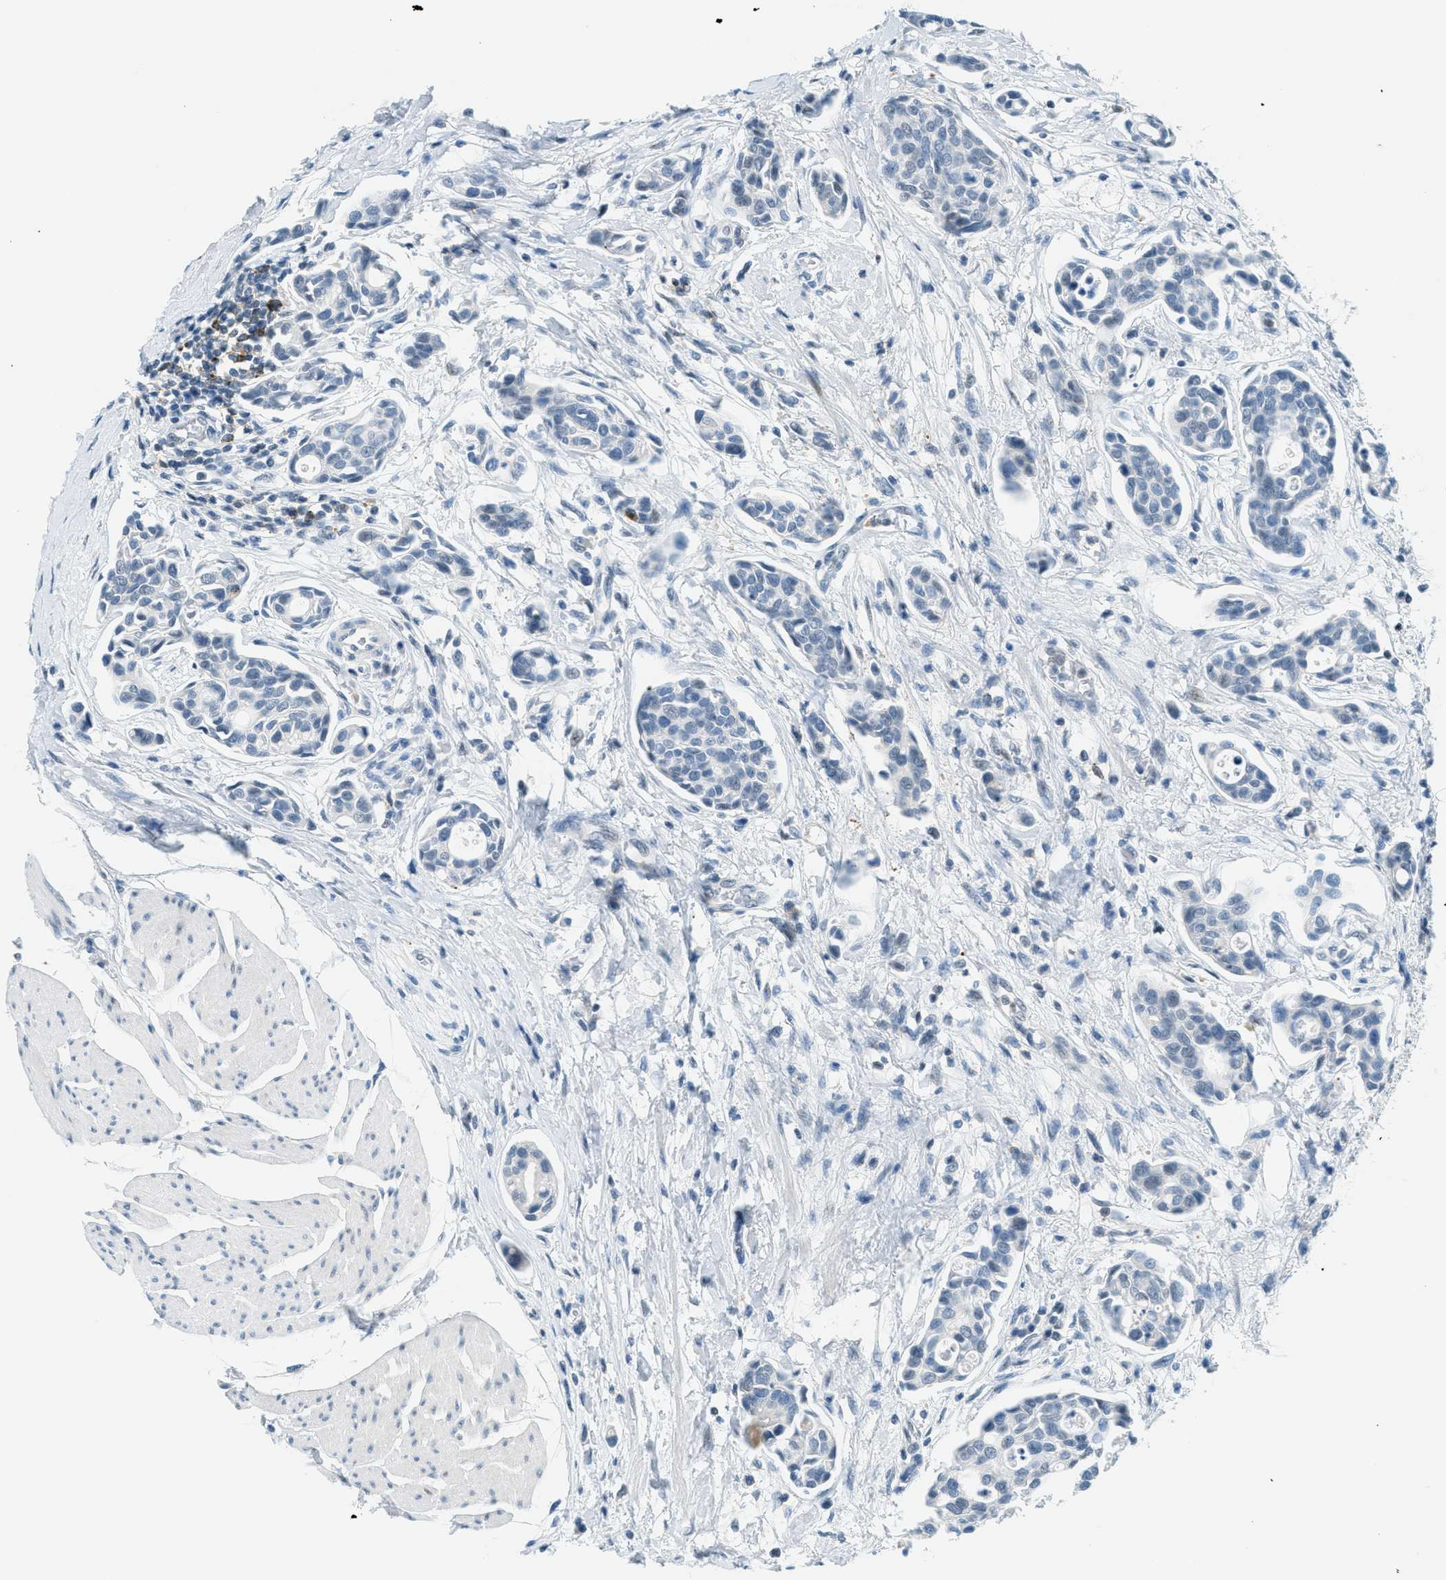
{"staining": {"intensity": "weak", "quantity": "<25%", "location": "cytoplasmic/membranous"}, "tissue": "urothelial cancer", "cell_type": "Tumor cells", "image_type": "cancer", "snomed": [{"axis": "morphology", "description": "Urothelial carcinoma, High grade"}, {"axis": "topography", "description": "Urinary bladder"}], "caption": "An image of human urothelial carcinoma (high-grade) is negative for staining in tumor cells. The staining is performed using DAB brown chromogen with nuclei counter-stained in using hematoxylin.", "gene": "FYN", "patient": {"sex": "male", "age": 78}}